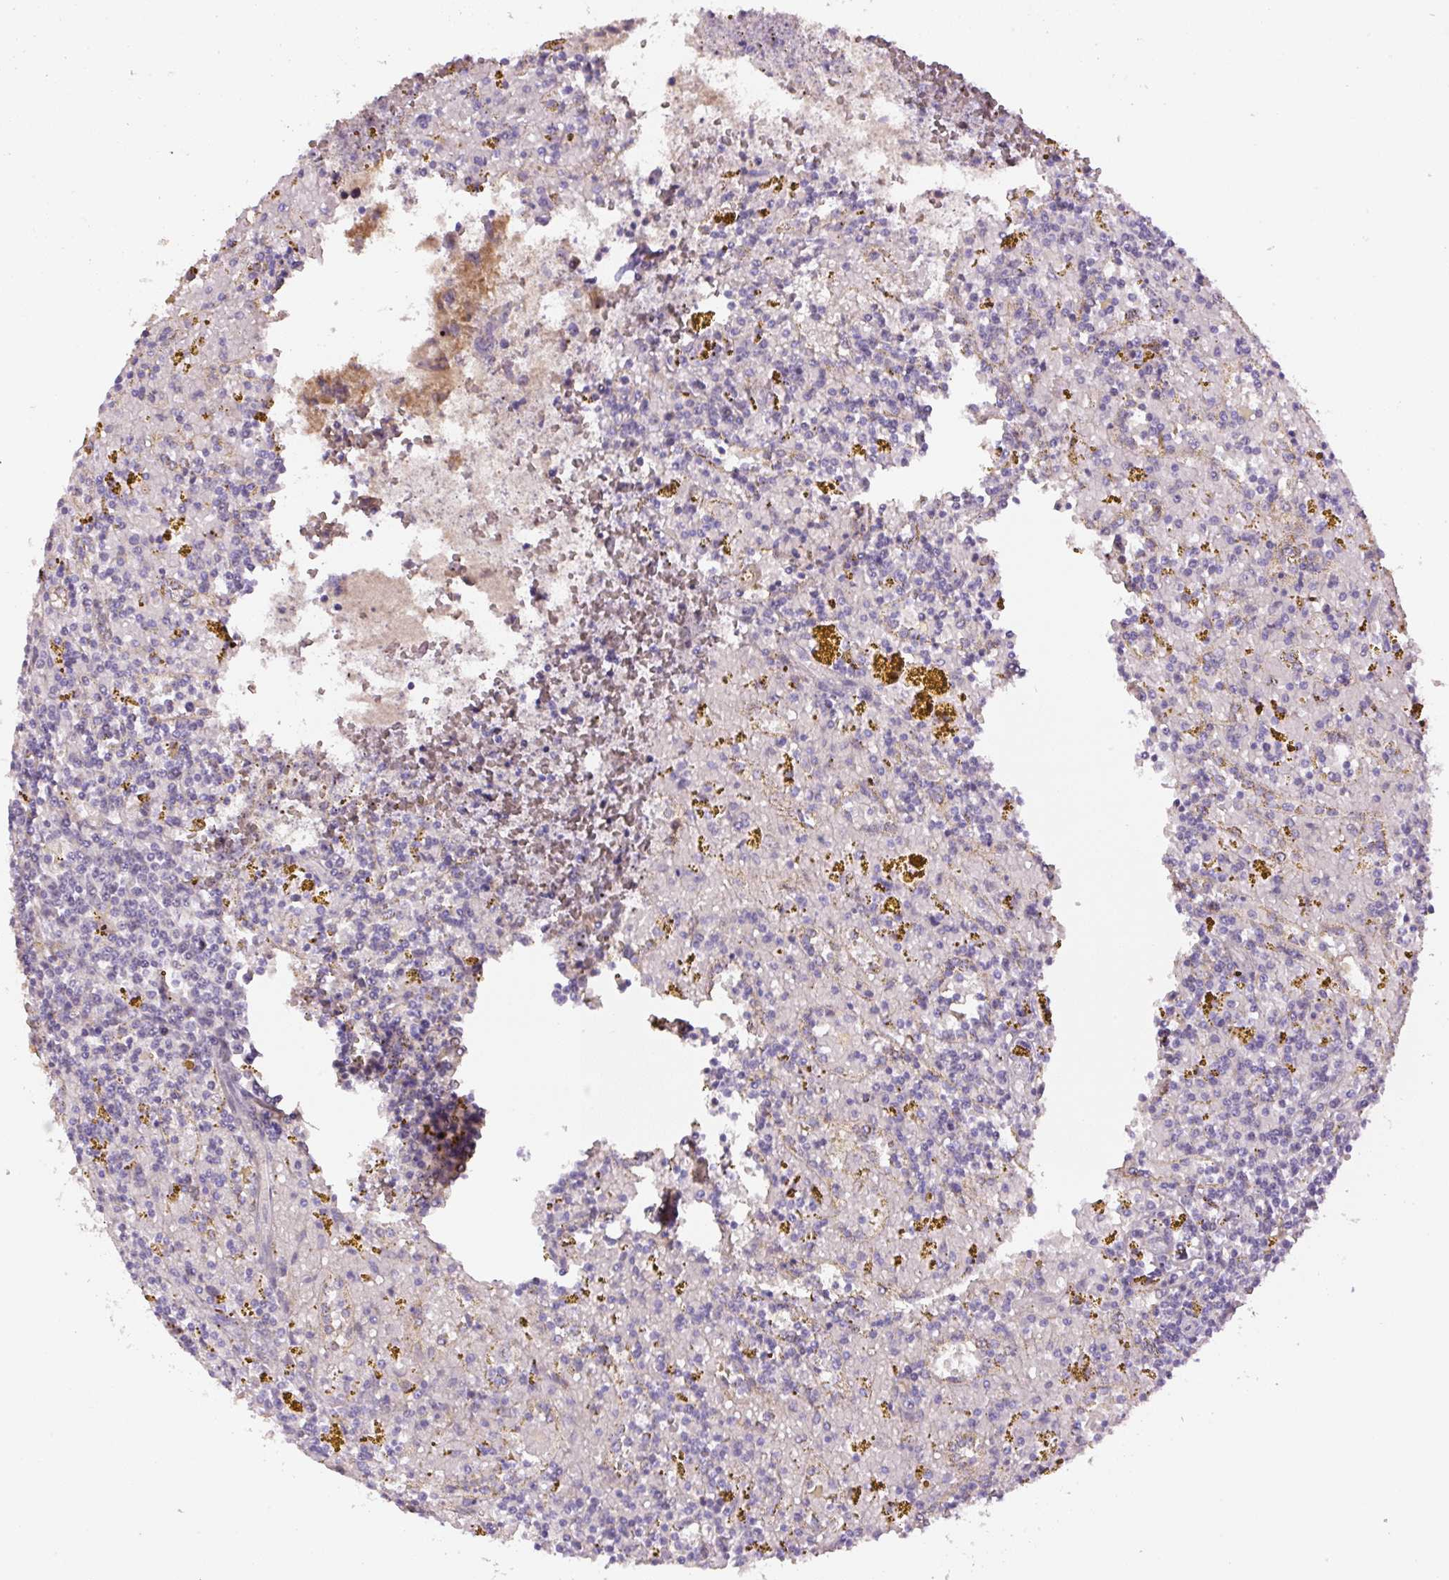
{"staining": {"intensity": "negative", "quantity": "none", "location": "none"}, "tissue": "lymphoma", "cell_type": "Tumor cells", "image_type": "cancer", "snomed": [{"axis": "morphology", "description": "Malignant lymphoma, non-Hodgkin's type, Low grade"}, {"axis": "topography", "description": "Spleen"}, {"axis": "topography", "description": "Lymph node"}], "caption": "Tumor cells show no significant protein staining in low-grade malignant lymphoma, non-Hodgkin's type. (DAB (3,3'-diaminobenzidine) immunohistochemistry (IHC) visualized using brightfield microscopy, high magnification).", "gene": "TMEM151B", "patient": {"sex": "female", "age": 66}}